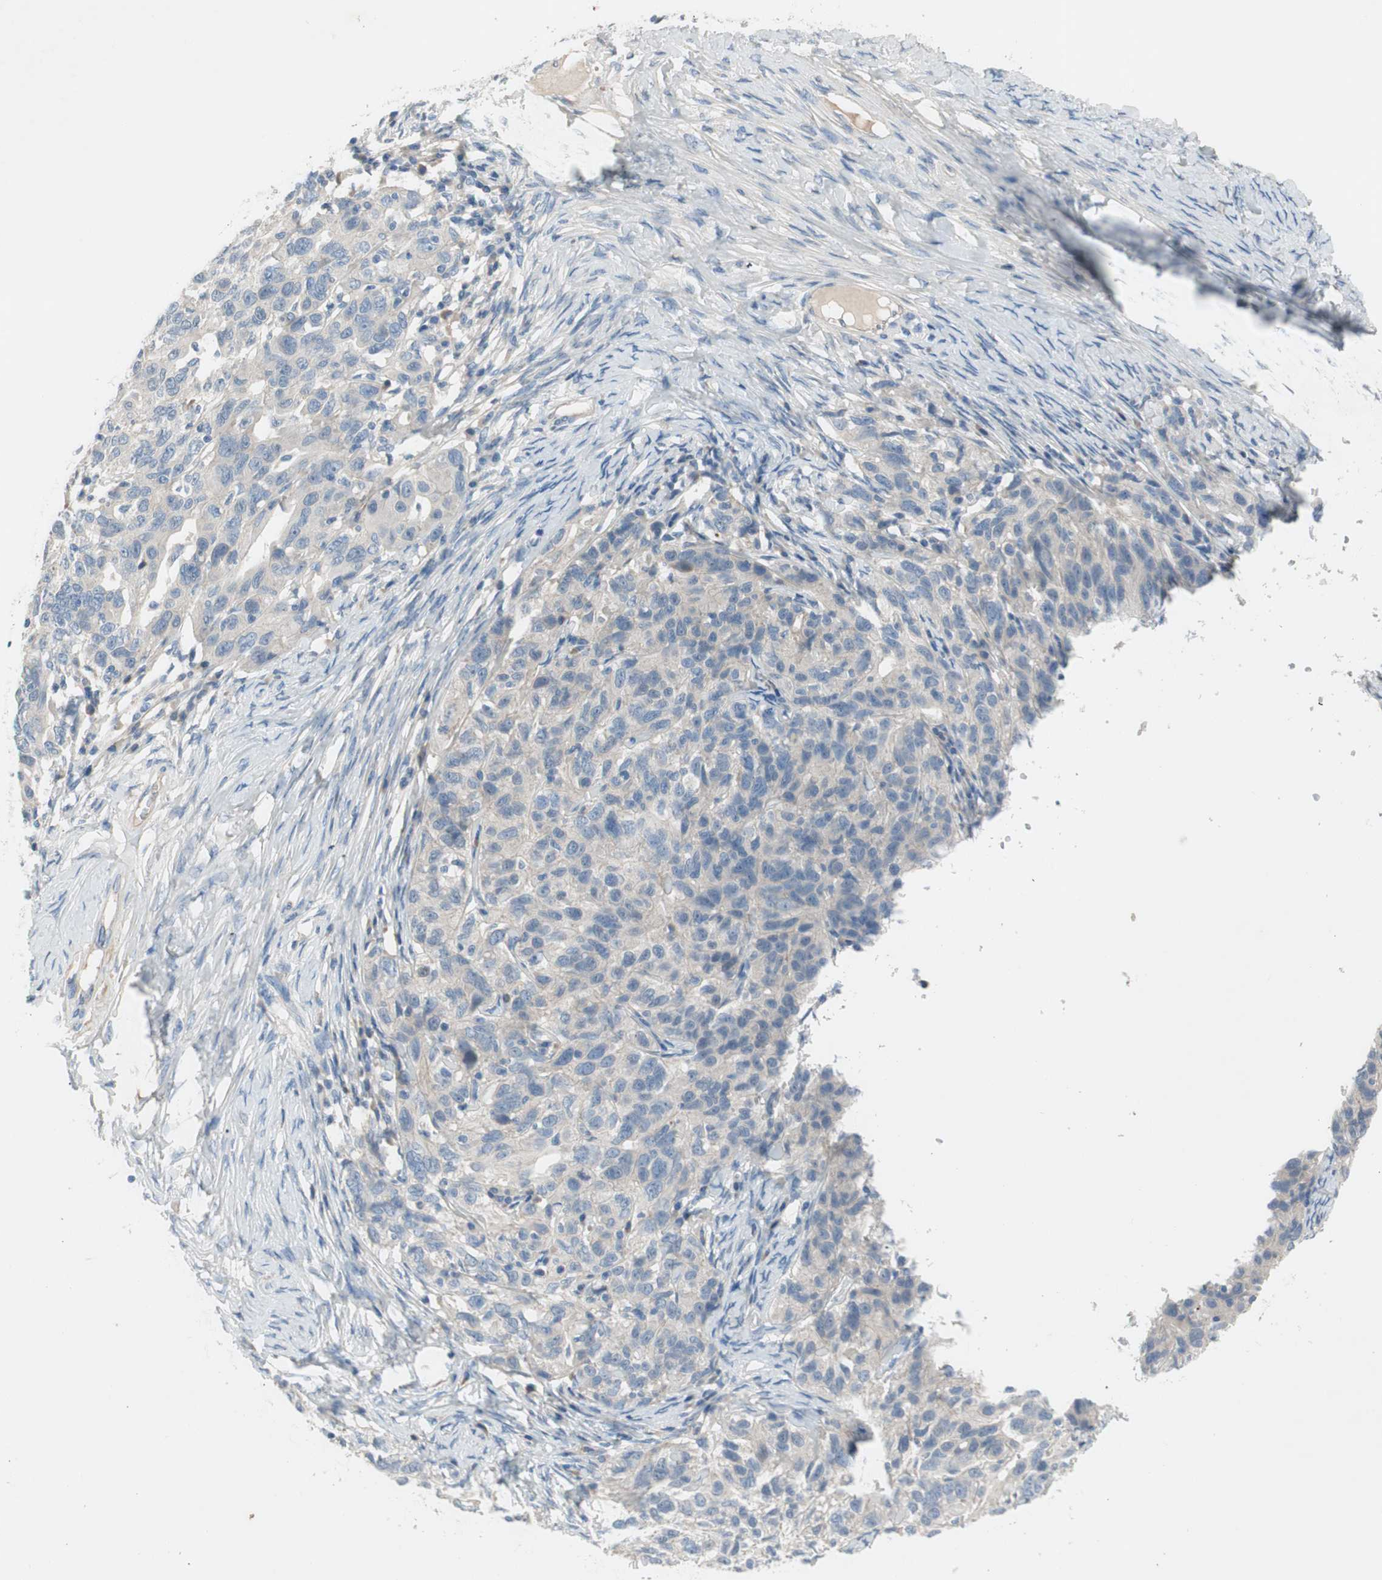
{"staining": {"intensity": "weak", "quantity": "<25%", "location": "cytoplasmic/membranous"}, "tissue": "ovarian cancer", "cell_type": "Tumor cells", "image_type": "cancer", "snomed": [{"axis": "morphology", "description": "Cystadenocarcinoma, serous, NOS"}, {"axis": "topography", "description": "Ovary"}], "caption": "Tumor cells show no significant positivity in ovarian serous cystadenocarcinoma.", "gene": "PRRG4", "patient": {"sex": "female", "age": 82}}